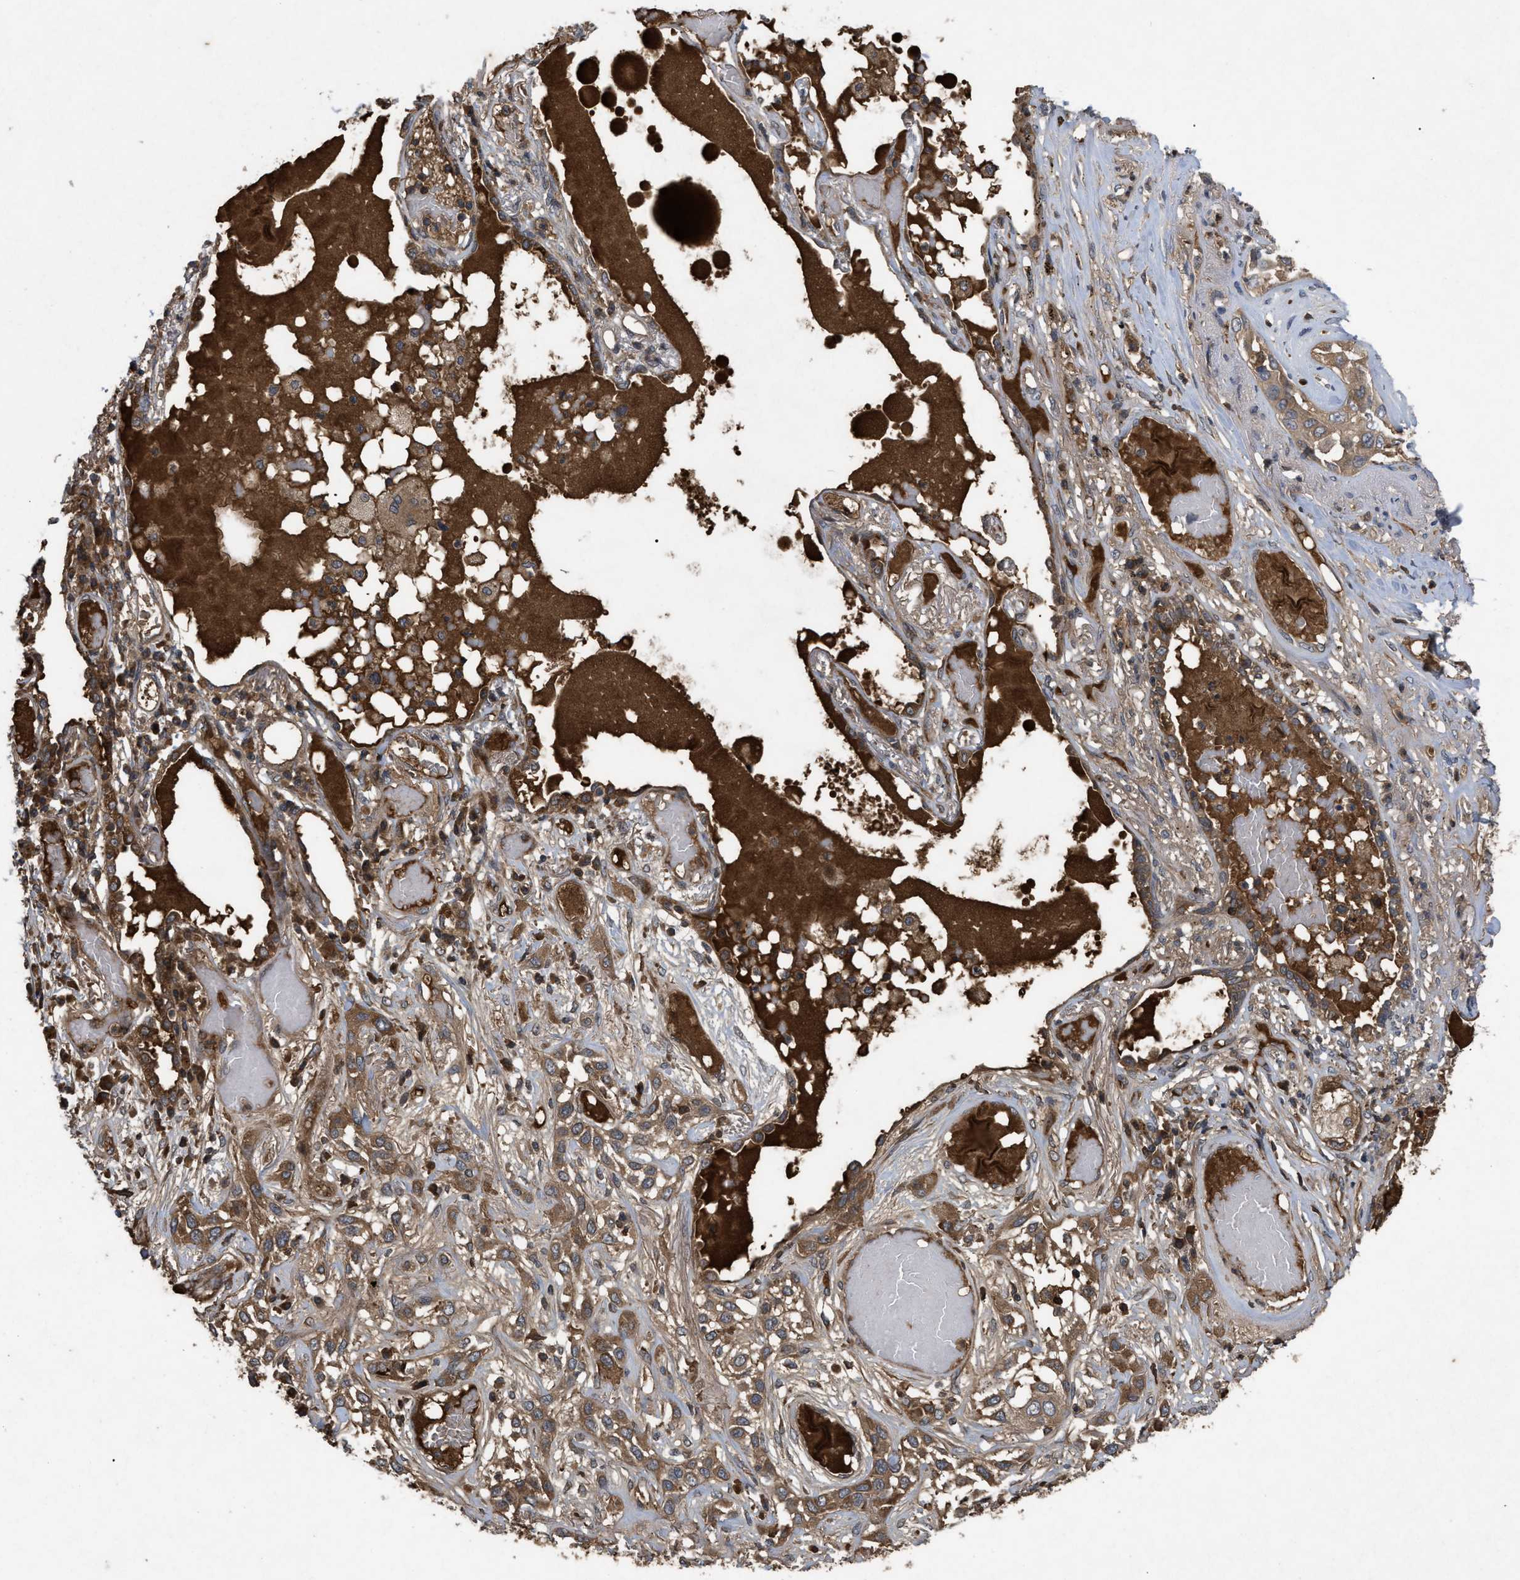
{"staining": {"intensity": "moderate", "quantity": ">75%", "location": "cytoplasmic/membranous"}, "tissue": "lung cancer", "cell_type": "Tumor cells", "image_type": "cancer", "snomed": [{"axis": "morphology", "description": "Squamous cell carcinoma, NOS"}, {"axis": "topography", "description": "Lung"}], "caption": "IHC (DAB (3,3'-diaminobenzidine)) staining of squamous cell carcinoma (lung) displays moderate cytoplasmic/membranous protein staining in approximately >75% of tumor cells.", "gene": "RAB2A", "patient": {"sex": "male", "age": 71}}